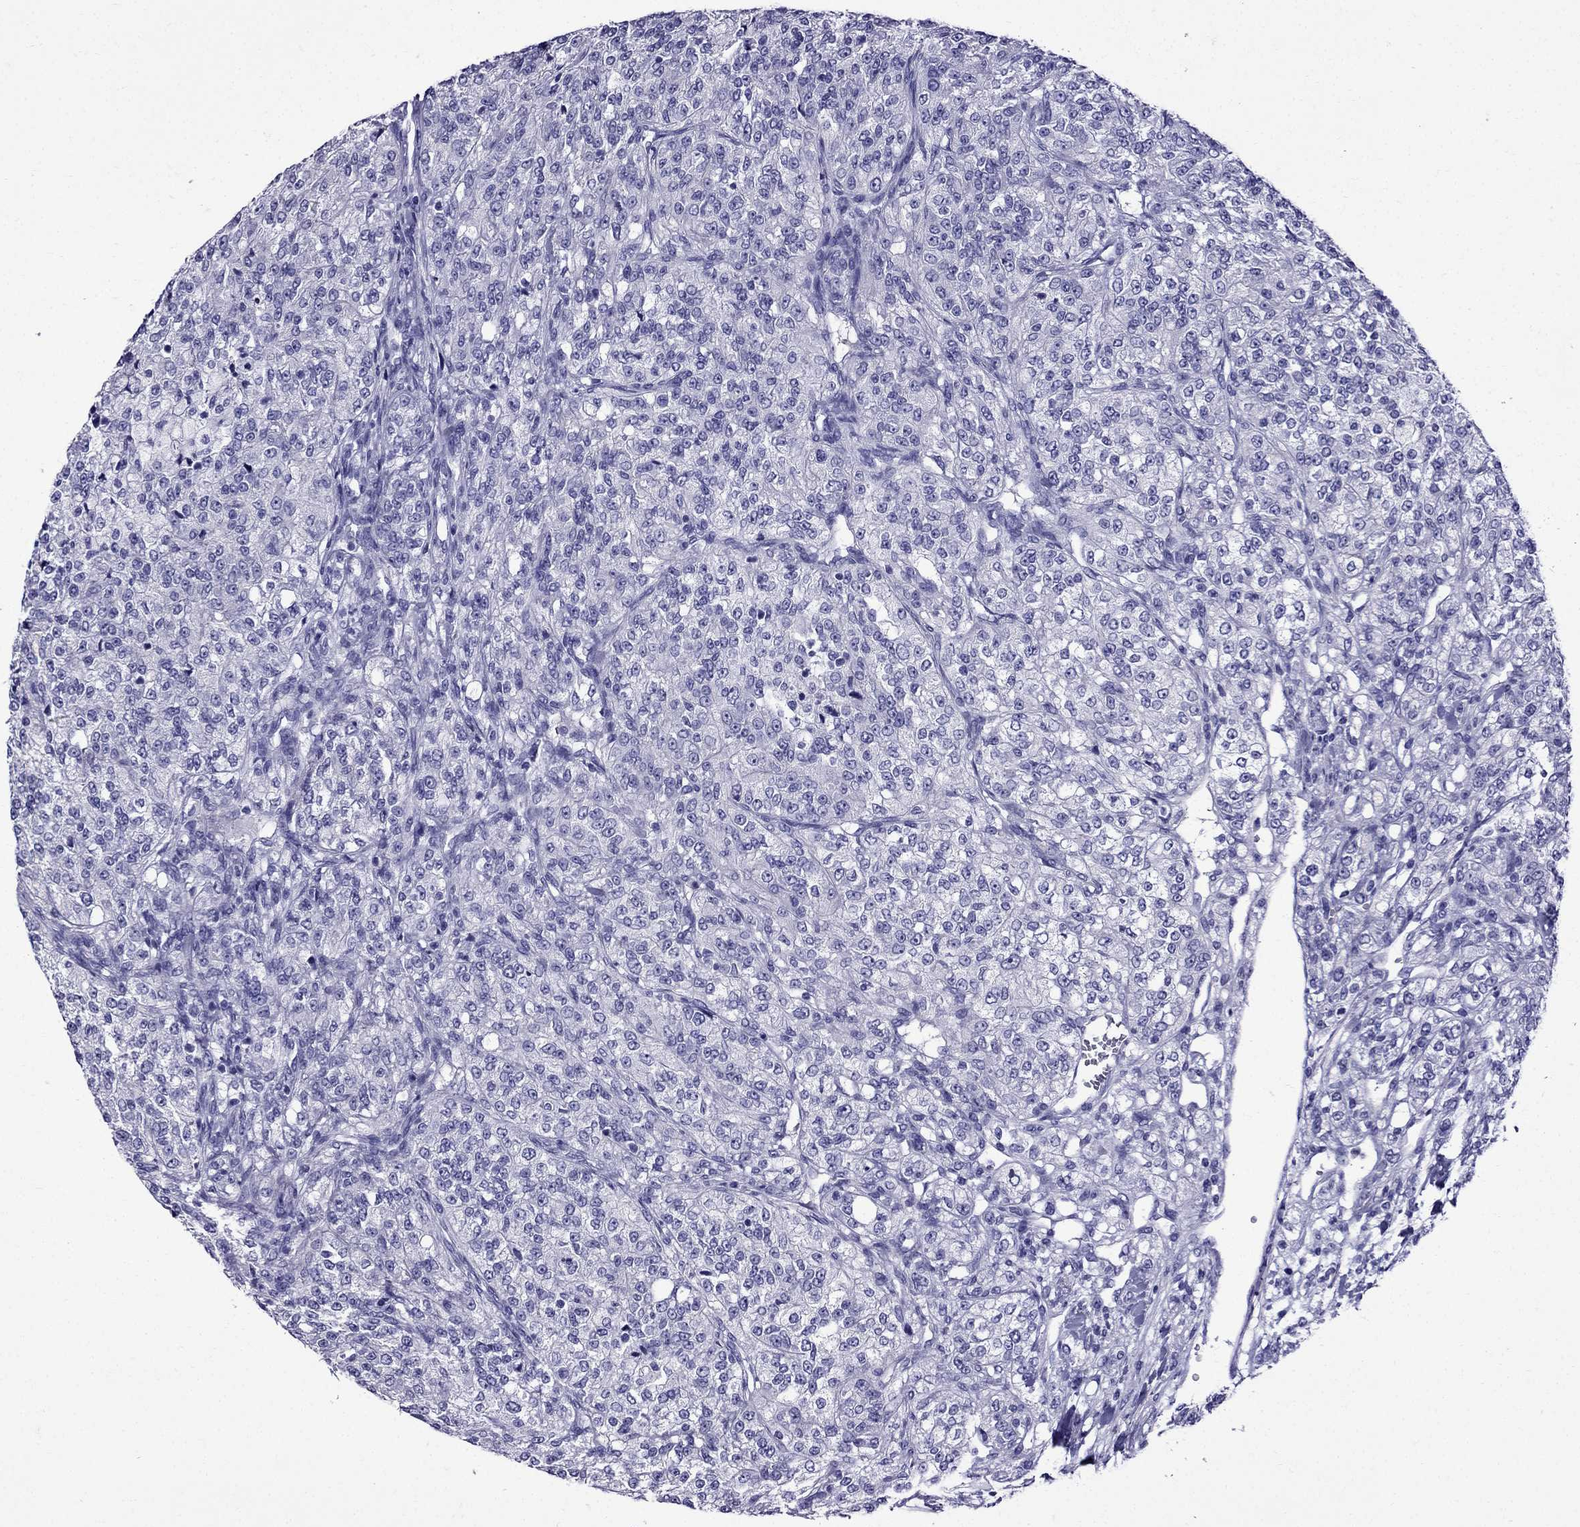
{"staining": {"intensity": "negative", "quantity": "none", "location": "none"}, "tissue": "renal cancer", "cell_type": "Tumor cells", "image_type": "cancer", "snomed": [{"axis": "morphology", "description": "Adenocarcinoma, NOS"}, {"axis": "topography", "description": "Kidney"}], "caption": "A histopathology image of human renal adenocarcinoma is negative for staining in tumor cells.", "gene": "ERC2", "patient": {"sex": "female", "age": 63}}